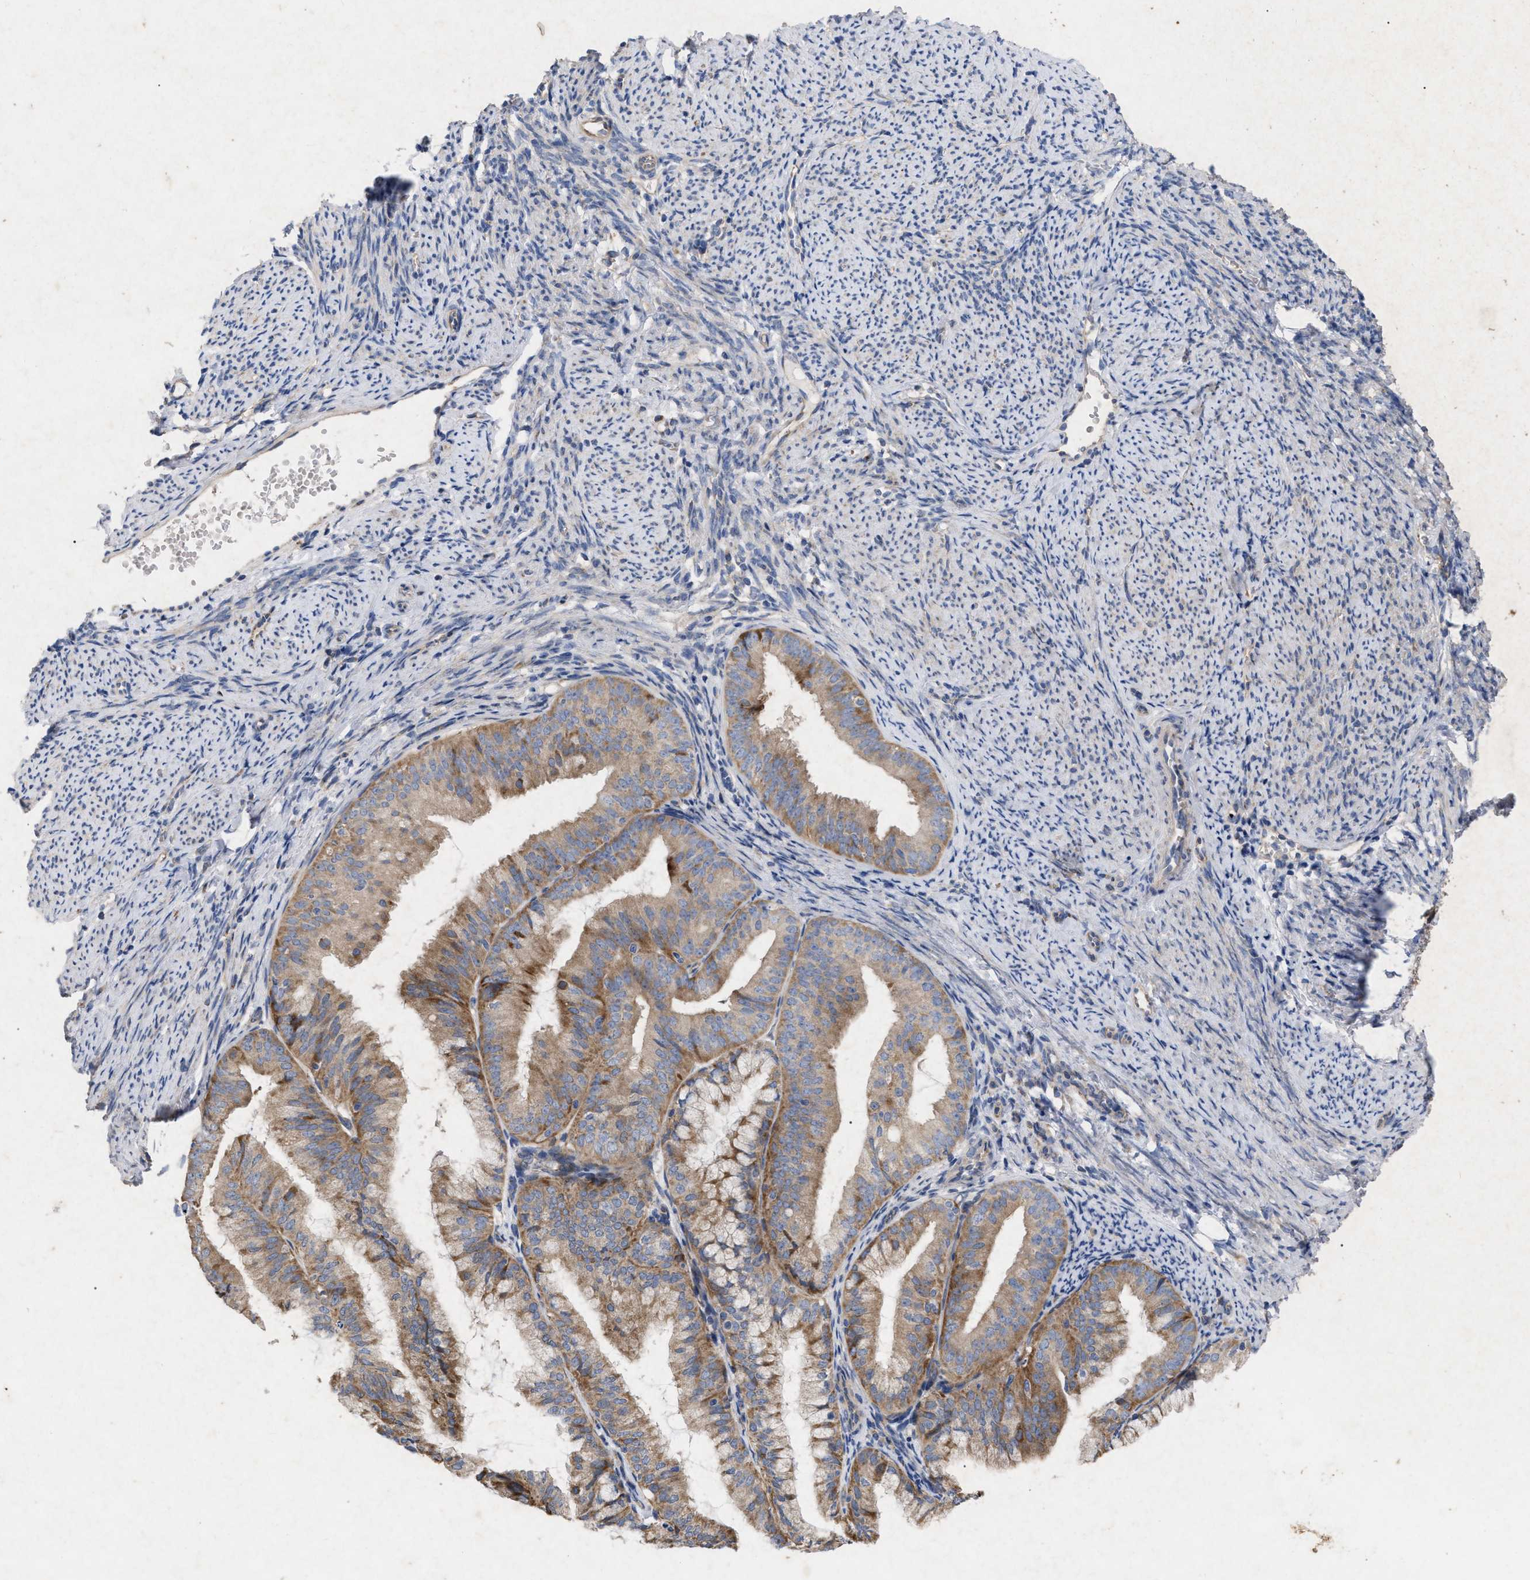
{"staining": {"intensity": "moderate", "quantity": ">75%", "location": "cytoplasmic/membranous"}, "tissue": "endometrial cancer", "cell_type": "Tumor cells", "image_type": "cancer", "snomed": [{"axis": "morphology", "description": "Adenocarcinoma, NOS"}, {"axis": "topography", "description": "Endometrium"}], "caption": "This is a photomicrograph of immunohistochemistry staining of endometrial adenocarcinoma, which shows moderate positivity in the cytoplasmic/membranous of tumor cells.", "gene": "VIP", "patient": {"sex": "female", "age": 63}}